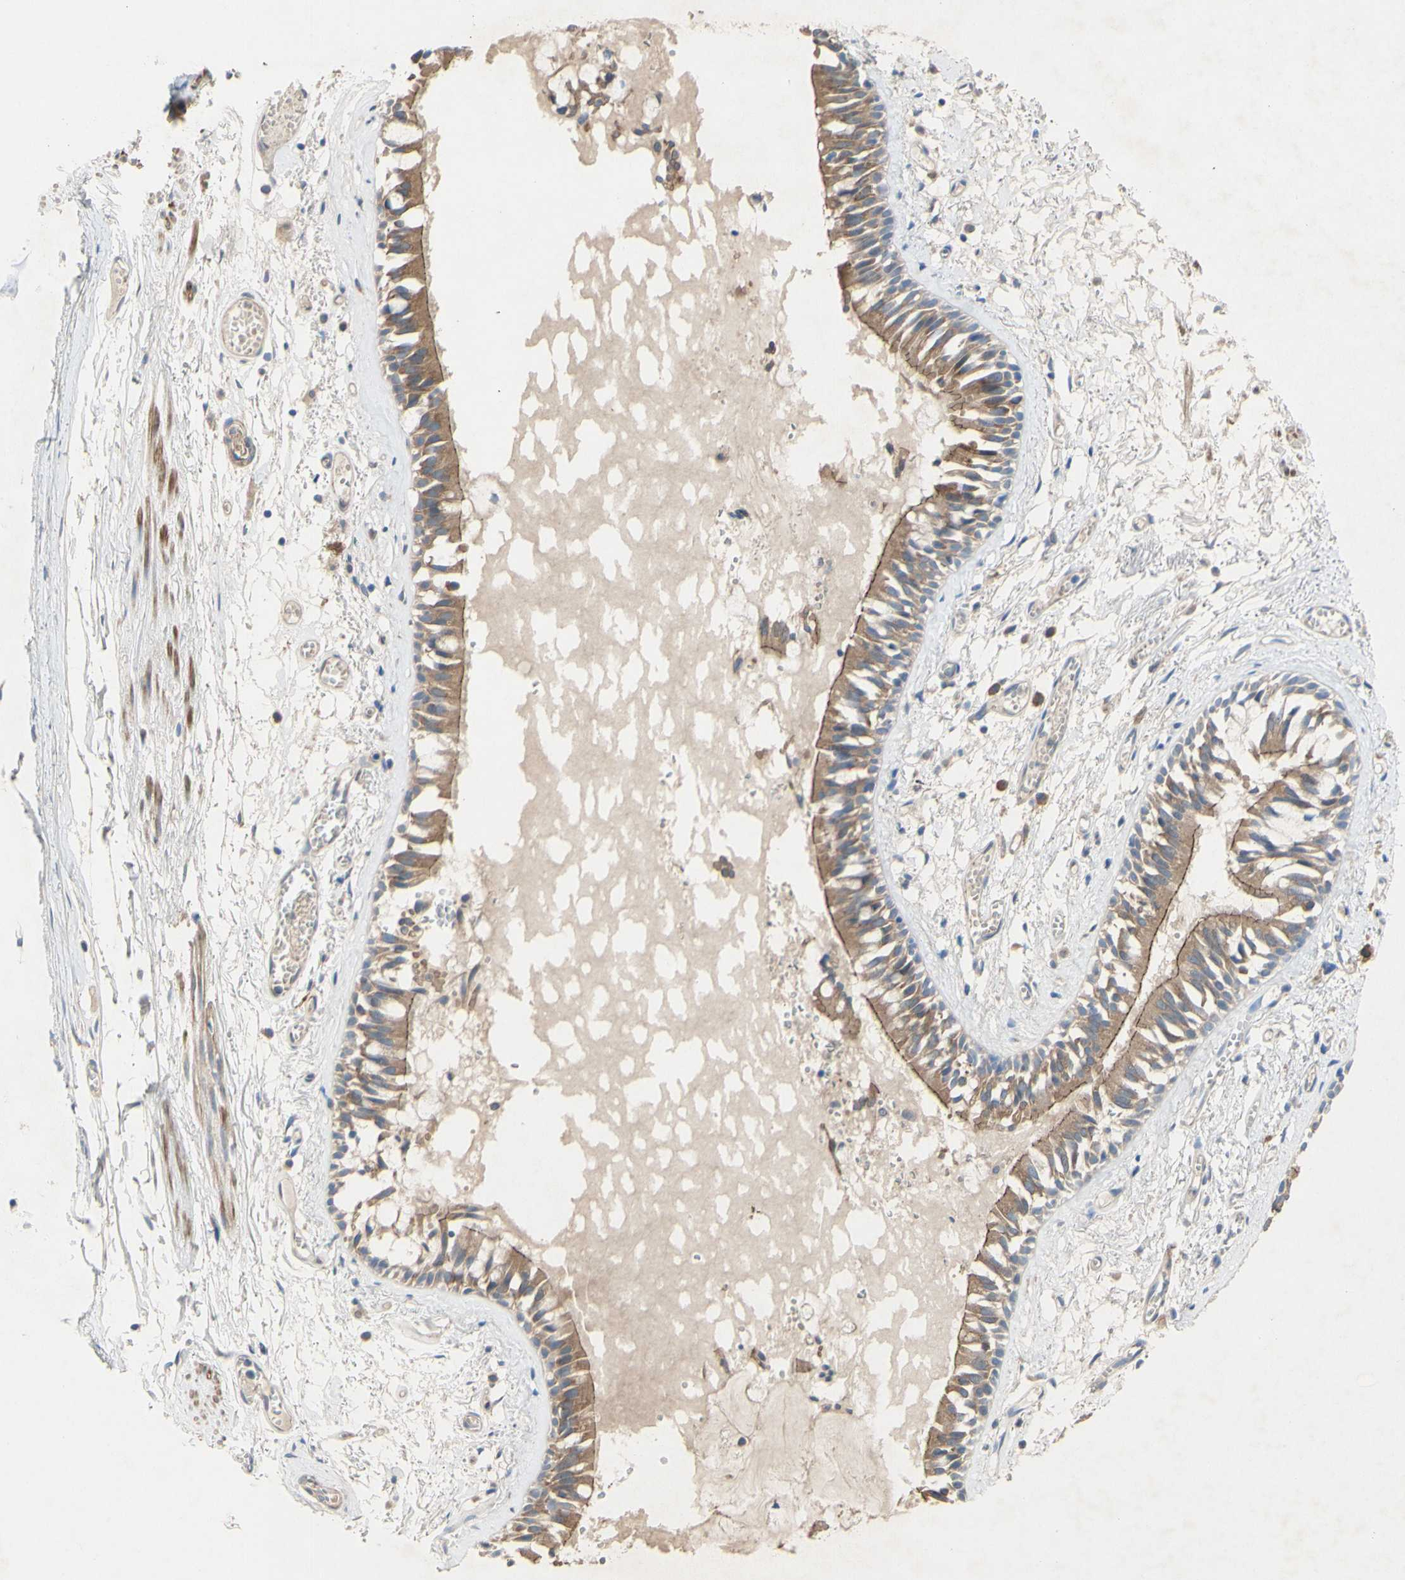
{"staining": {"intensity": "moderate", "quantity": ">75%", "location": "cytoplasmic/membranous"}, "tissue": "bronchus", "cell_type": "Respiratory epithelial cells", "image_type": "normal", "snomed": [{"axis": "morphology", "description": "Normal tissue, NOS"}, {"axis": "morphology", "description": "Inflammation, NOS"}, {"axis": "topography", "description": "Cartilage tissue"}, {"axis": "topography", "description": "Lung"}], "caption": "Immunohistochemical staining of normal human bronchus displays moderate cytoplasmic/membranous protein expression in approximately >75% of respiratory epithelial cells. The staining is performed using DAB brown chromogen to label protein expression. The nuclei are counter-stained blue using hematoxylin.", "gene": "PDGFB", "patient": {"sex": "male", "age": 71}}